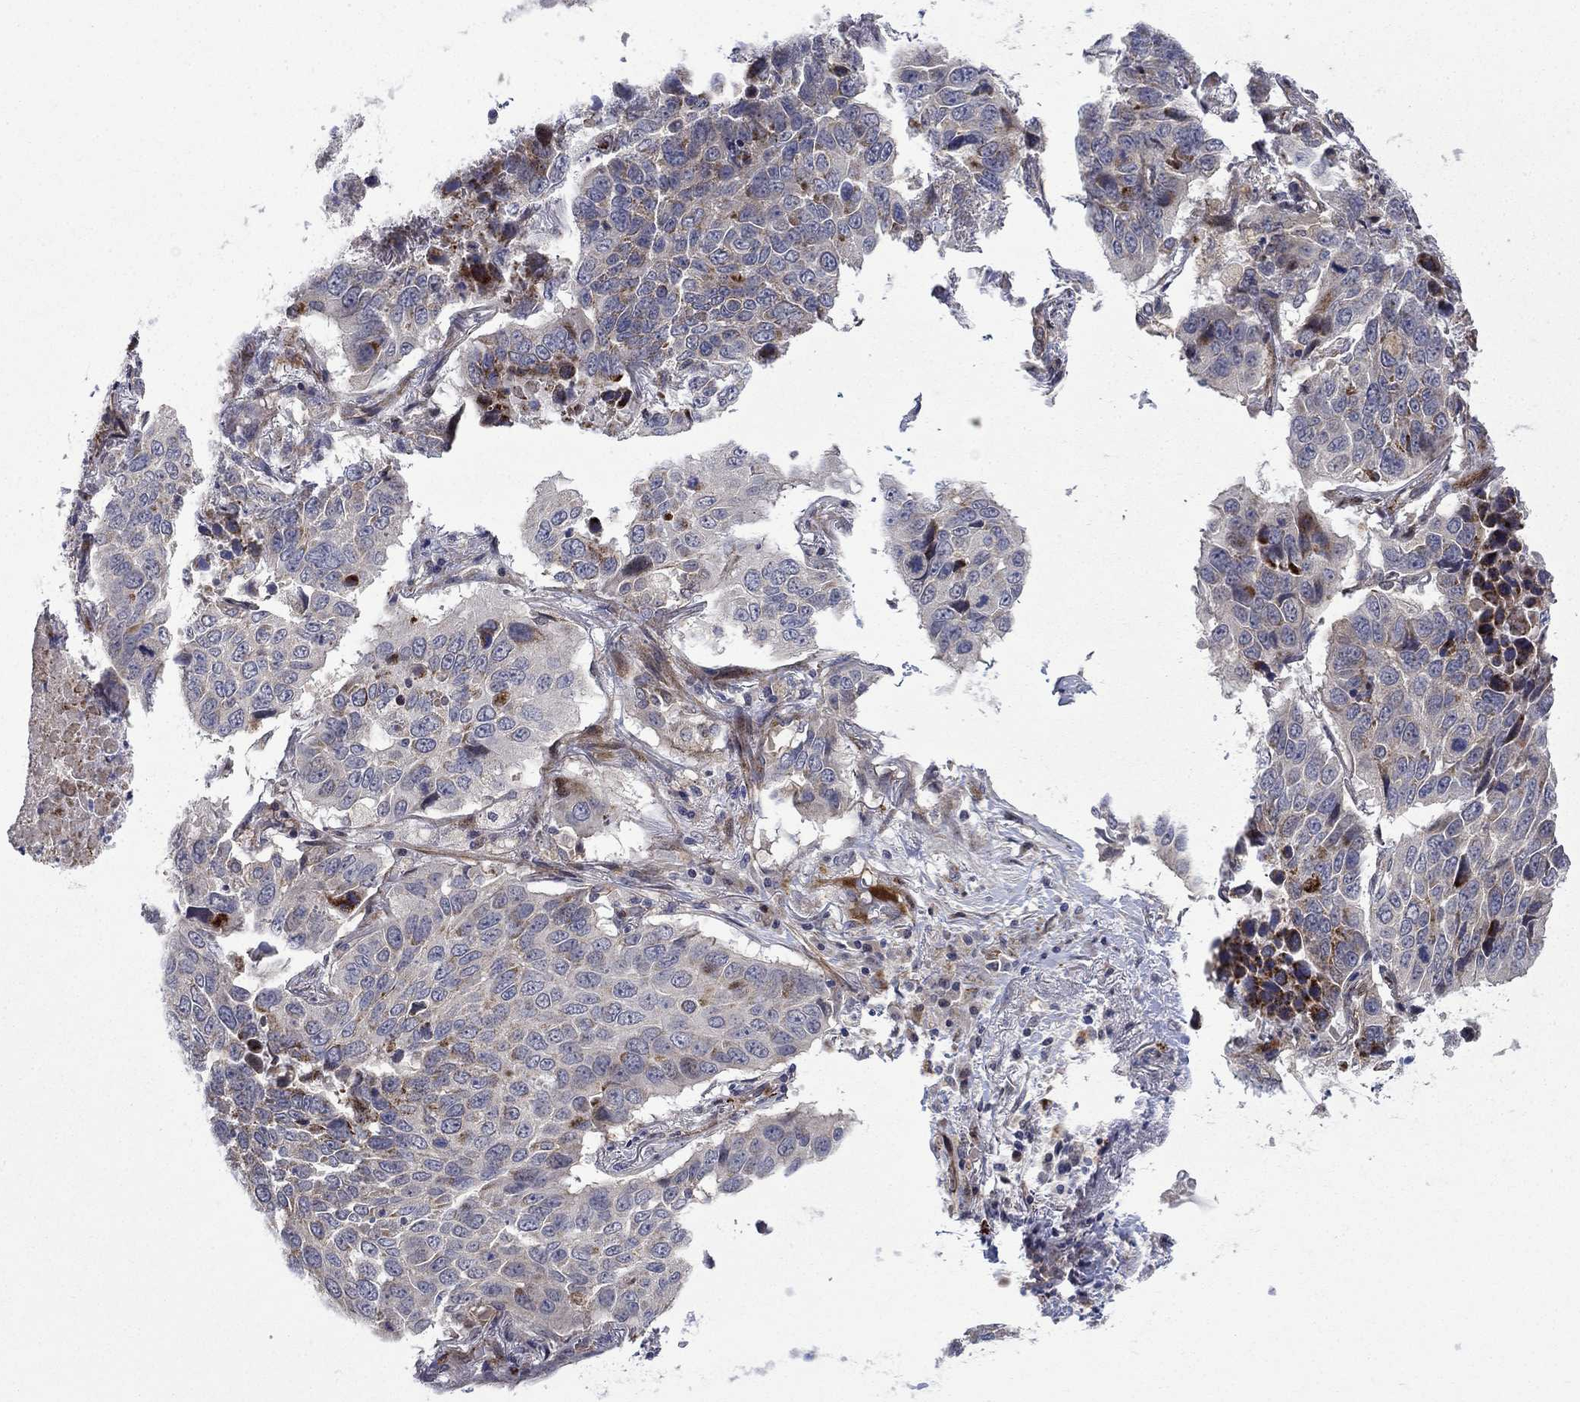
{"staining": {"intensity": "moderate", "quantity": "<25%", "location": "cytoplasmic/membranous"}, "tissue": "lung cancer", "cell_type": "Tumor cells", "image_type": "cancer", "snomed": [{"axis": "morphology", "description": "Normal tissue, NOS"}, {"axis": "morphology", "description": "Squamous cell carcinoma, NOS"}, {"axis": "topography", "description": "Bronchus"}, {"axis": "topography", "description": "Lung"}], "caption": "Immunohistochemistry (IHC) staining of lung cancer, which displays low levels of moderate cytoplasmic/membranous expression in about <25% of tumor cells indicating moderate cytoplasmic/membranous protein expression. The staining was performed using DAB (brown) for protein detection and nuclei were counterstained in hematoxylin (blue).", "gene": "SLC7A1", "patient": {"sex": "male", "age": 64}}